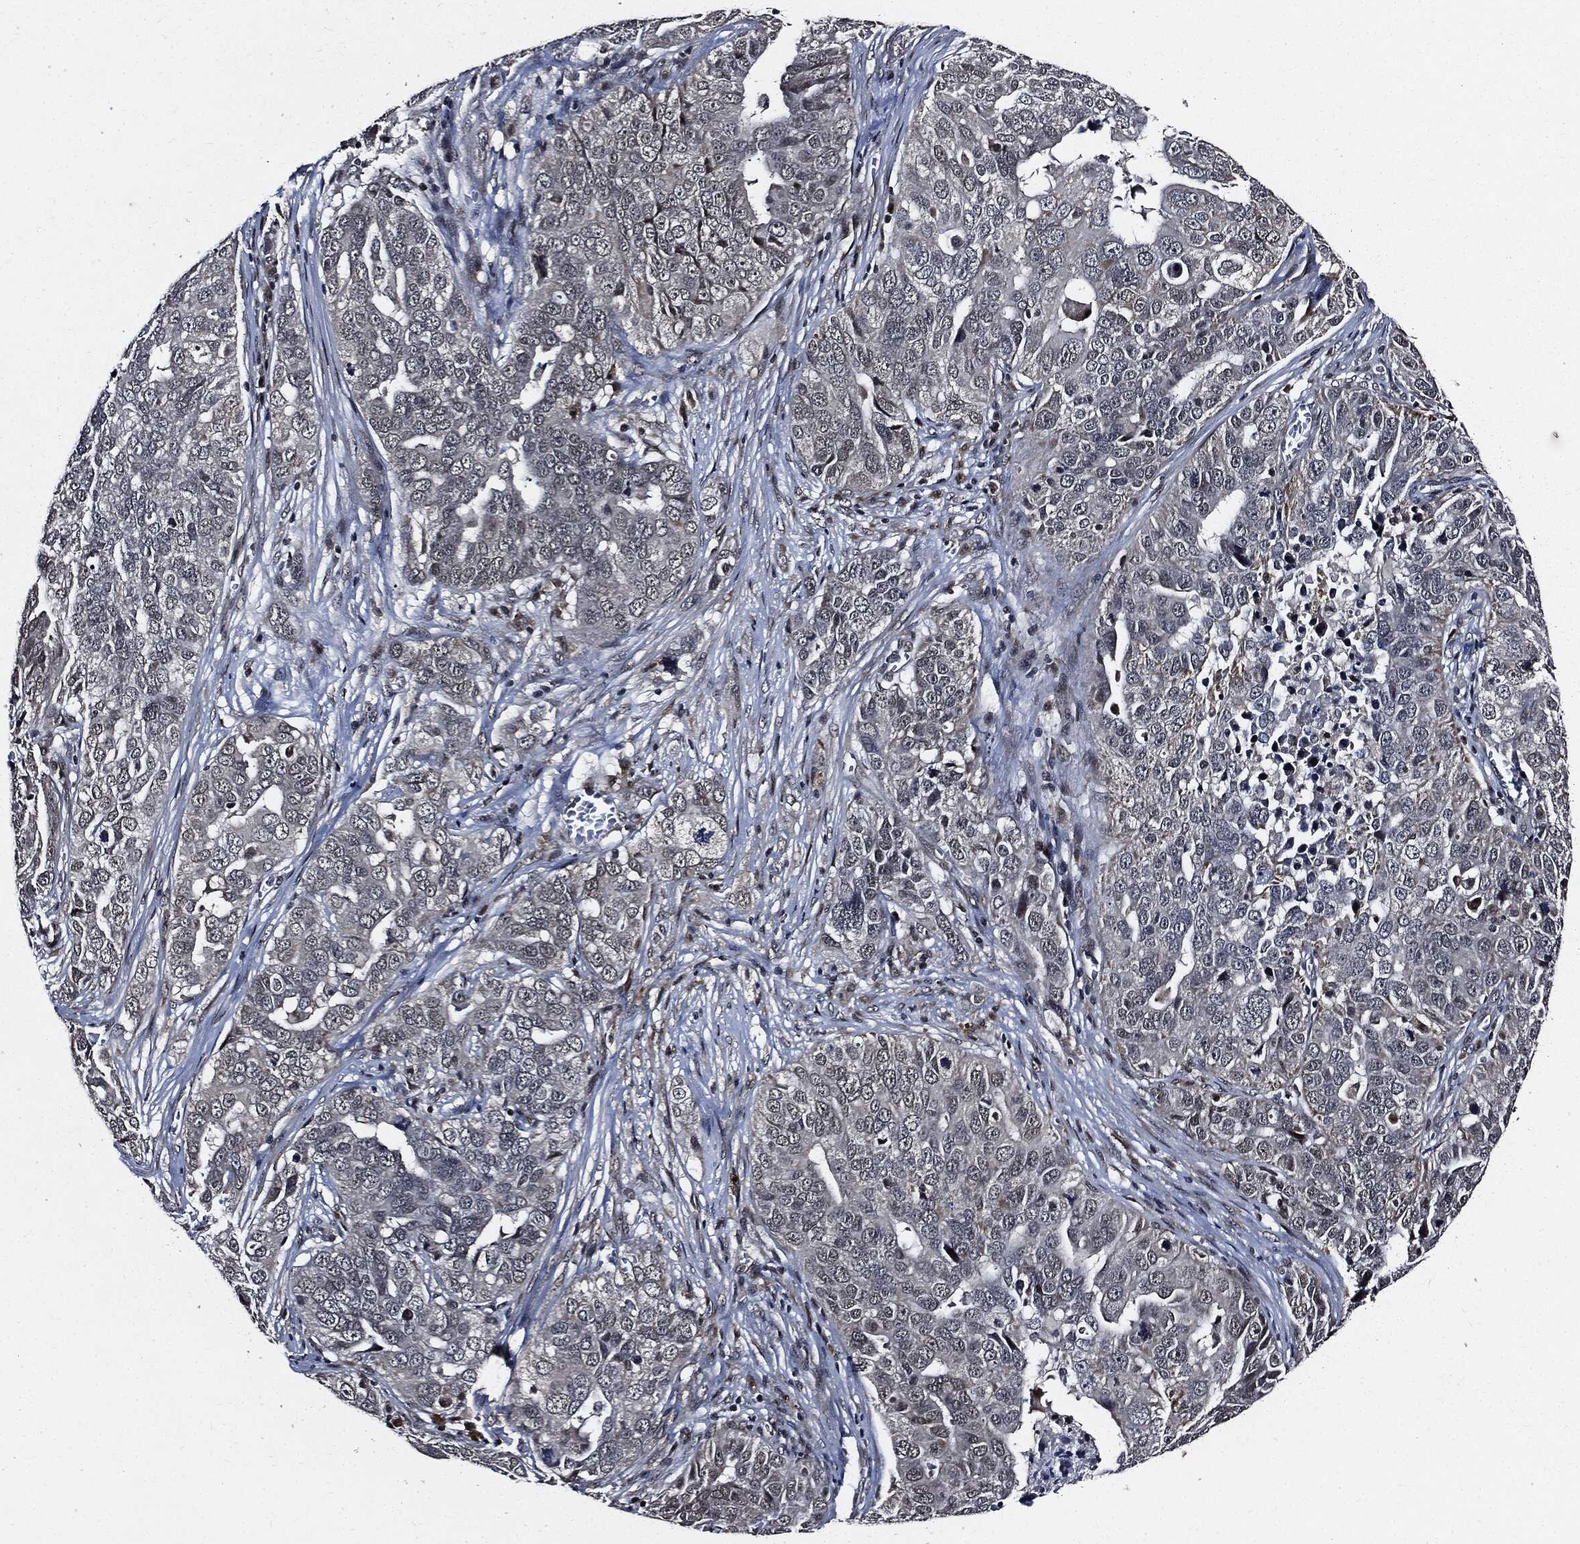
{"staining": {"intensity": "negative", "quantity": "none", "location": "none"}, "tissue": "ovarian cancer", "cell_type": "Tumor cells", "image_type": "cancer", "snomed": [{"axis": "morphology", "description": "Carcinoma, endometroid"}, {"axis": "topography", "description": "Soft tissue"}, {"axis": "topography", "description": "Ovary"}], "caption": "A histopathology image of human ovarian cancer is negative for staining in tumor cells.", "gene": "SUGT1", "patient": {"sex": "female", "age": 52}}